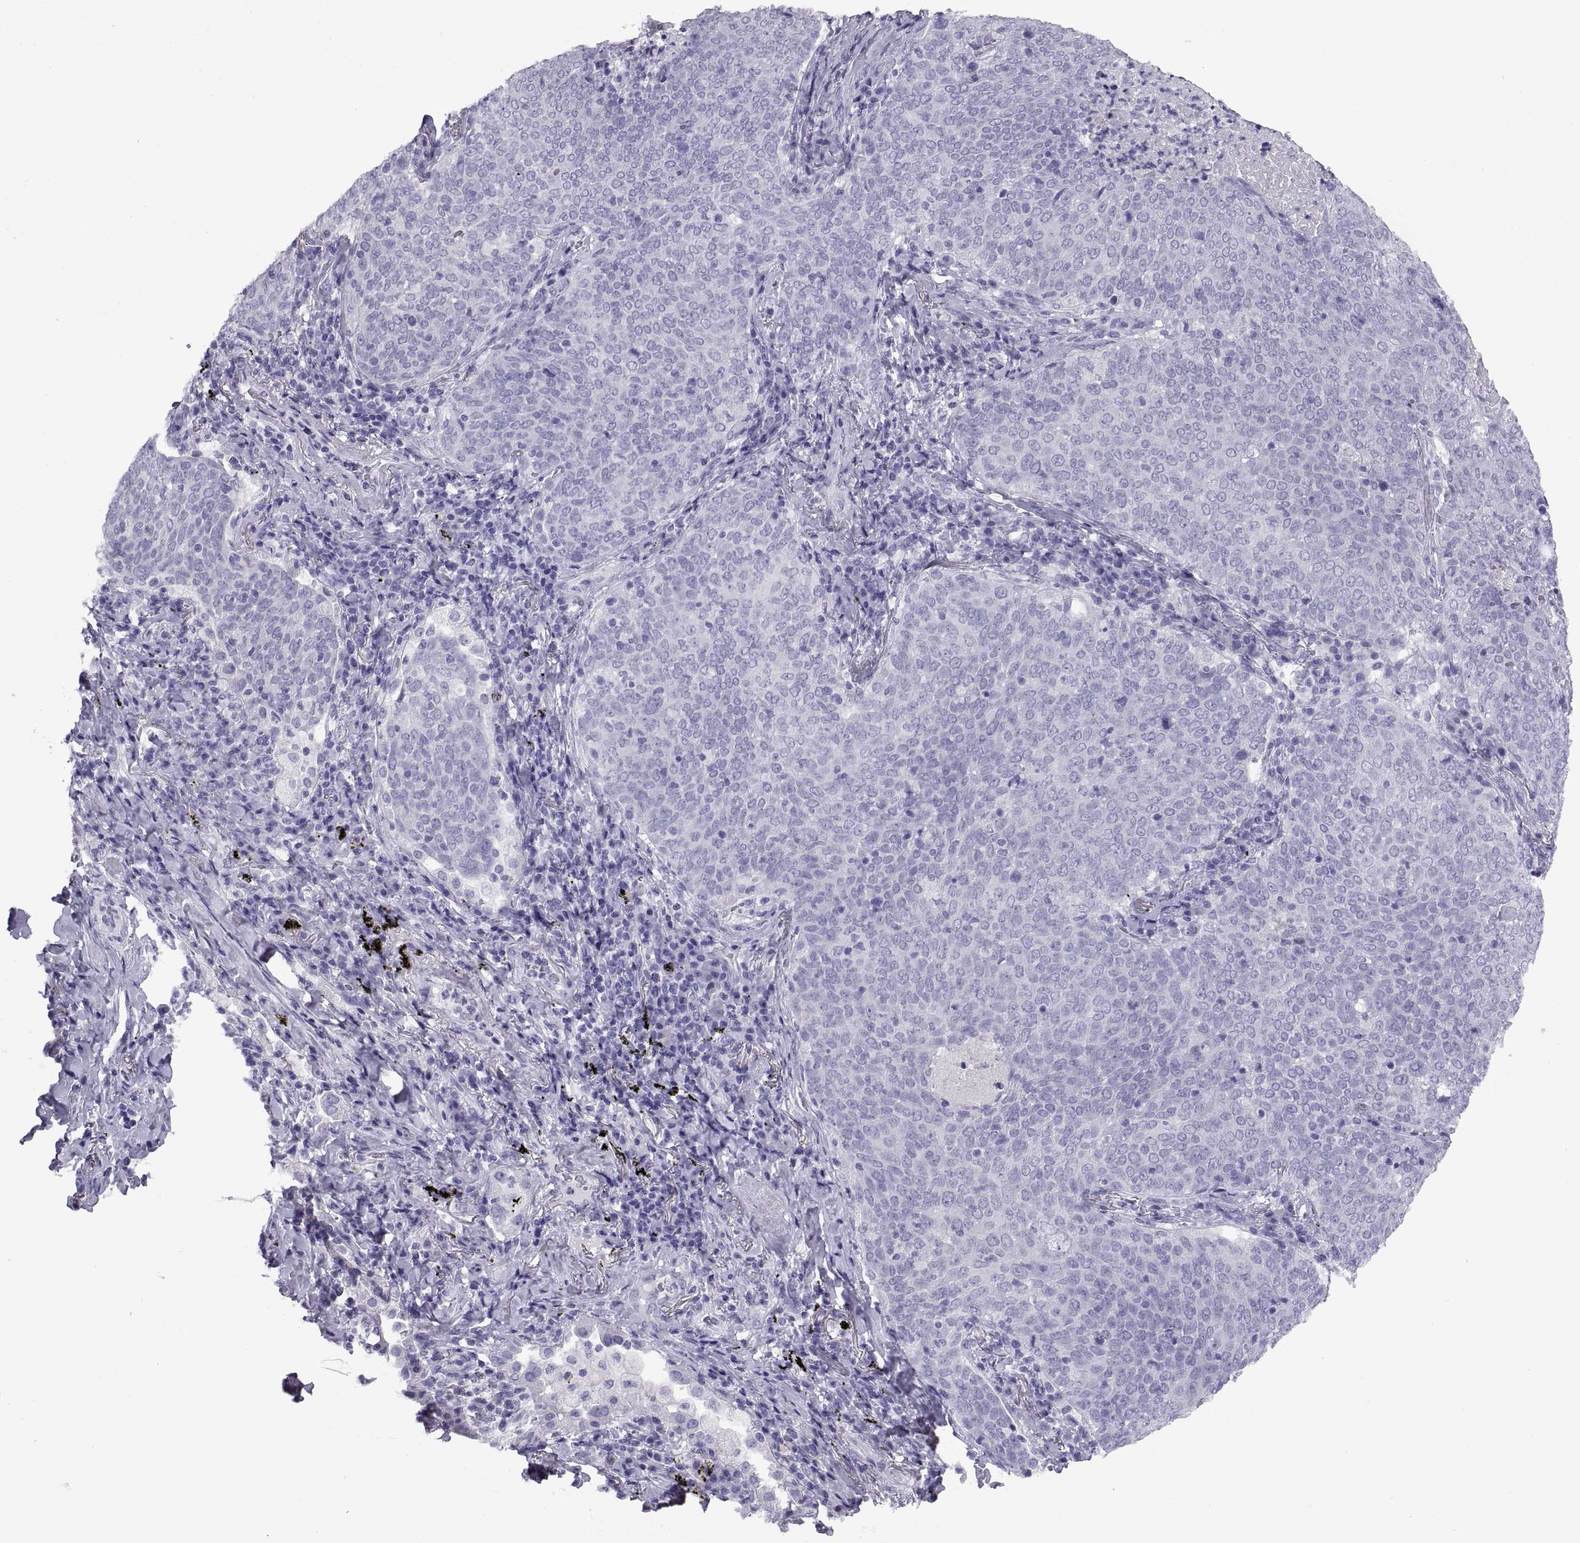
{"staining": {"intensity": "negative", "quantity": "none", "location": "none"}, "tissue": "lung cancer", "cell_type": "Tumor cells", "image_type": "cancer", "snomed": [{"axis": "morphology", "description": "Squamous cell carcinoma, NOS"}, {"axis": "topography", "description": "Lung"}], "caption": "A histopathology image of human squamous cell carcinoma (lung) is negative for staining in tumor cells.", "gene": "RGS20", "patient": {"sex": "male", "age": 82}}